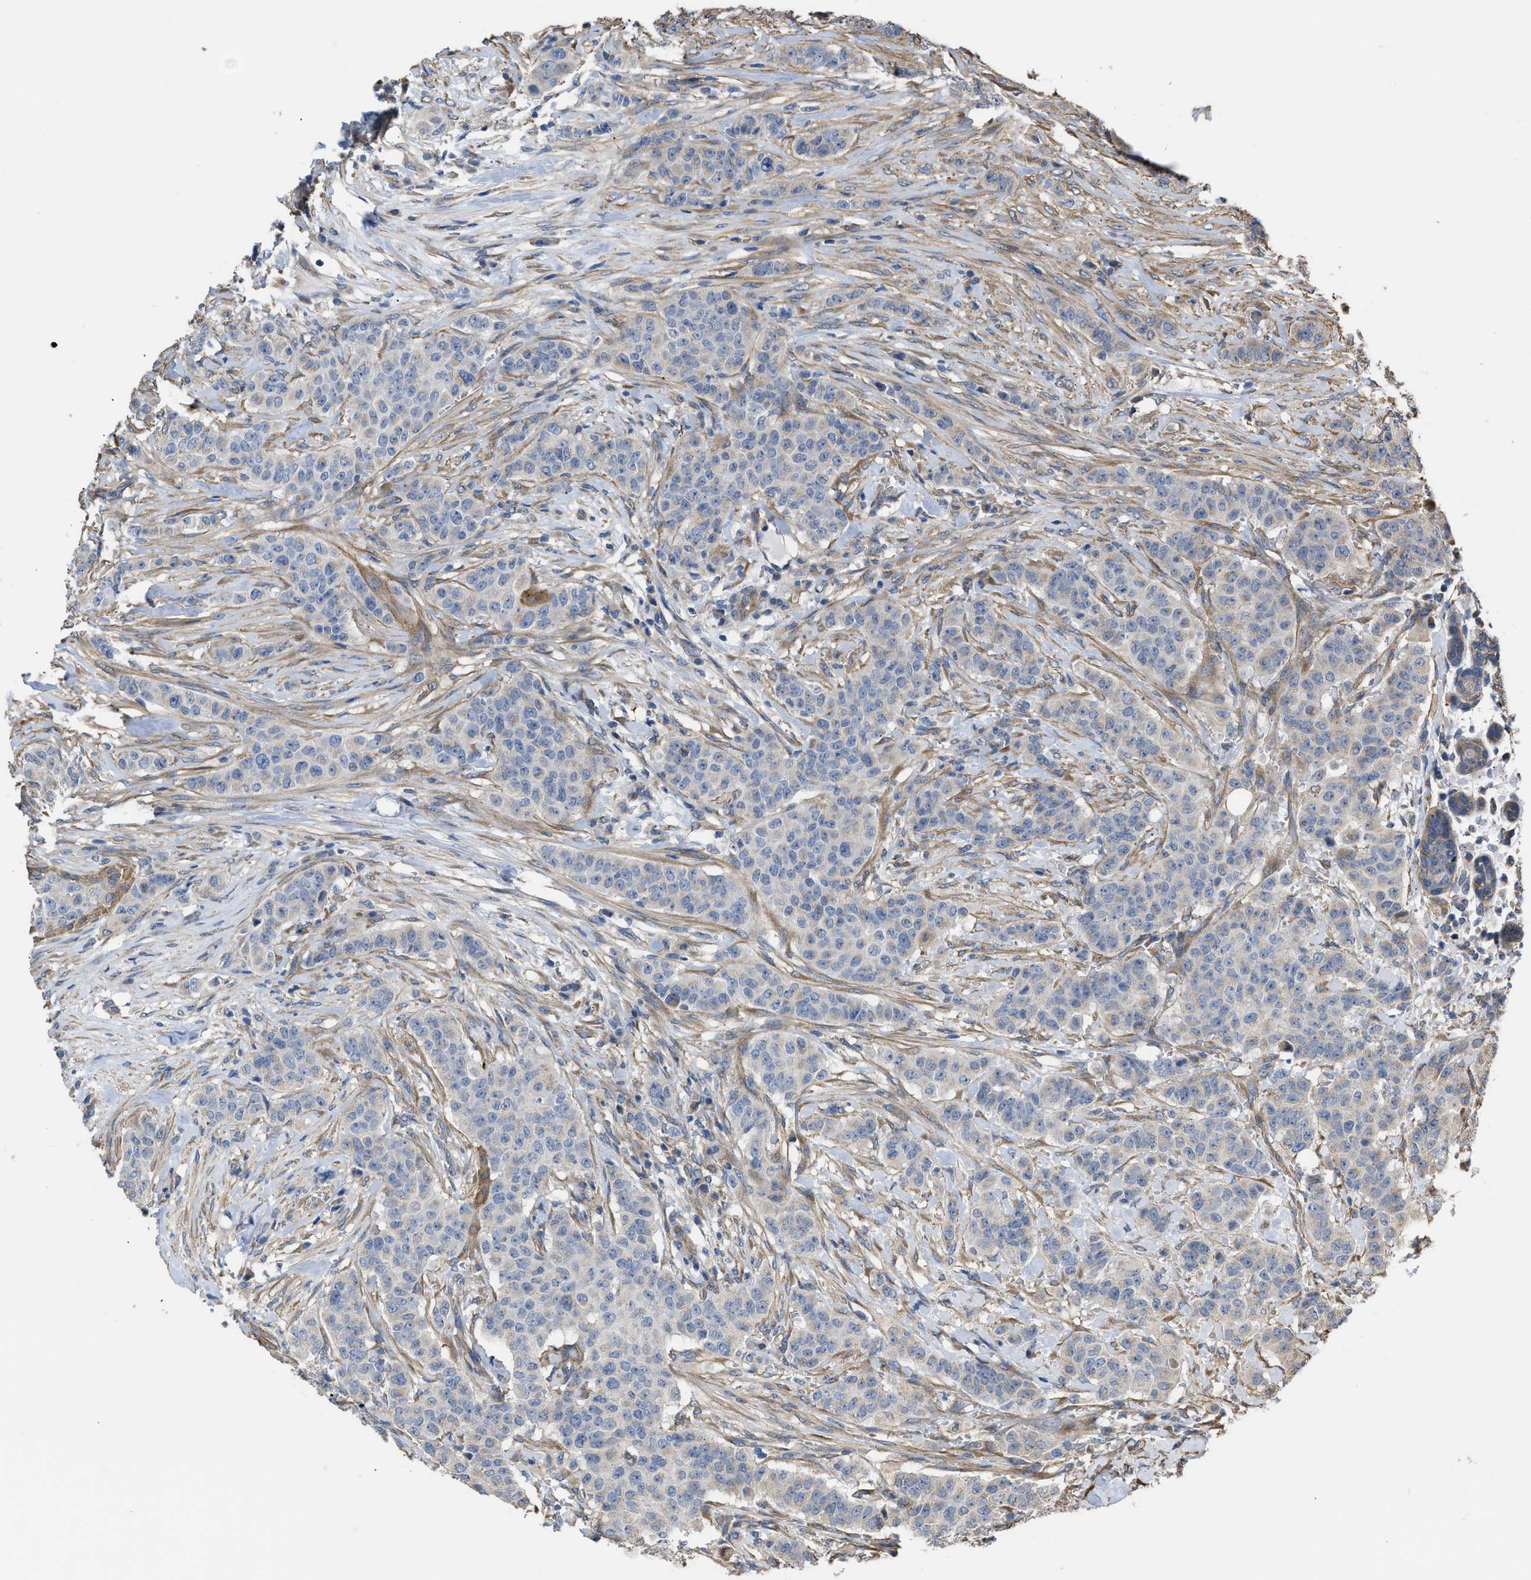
{"staining": {"intensity": "negative", "quantity": "none", "location": "none"}, "tissue": "breast cancer", "cell_type": "Tumor cells", "image_type": "cancer", "snomed": [{"axis": "morphology", "description": "Normal tissue, NOS"}, {"axis": "morphology", "description": "Duct carcinoma"}, {"axis": "topography", "description": "Breast"}], "caption": "An immunohistochemistry (IHC) image of breast cancer is shown. There is no staining in tumor cells of breast cancer.", "gene": "SLC4A11", "patient": {"sex": "female", "age": 40}}